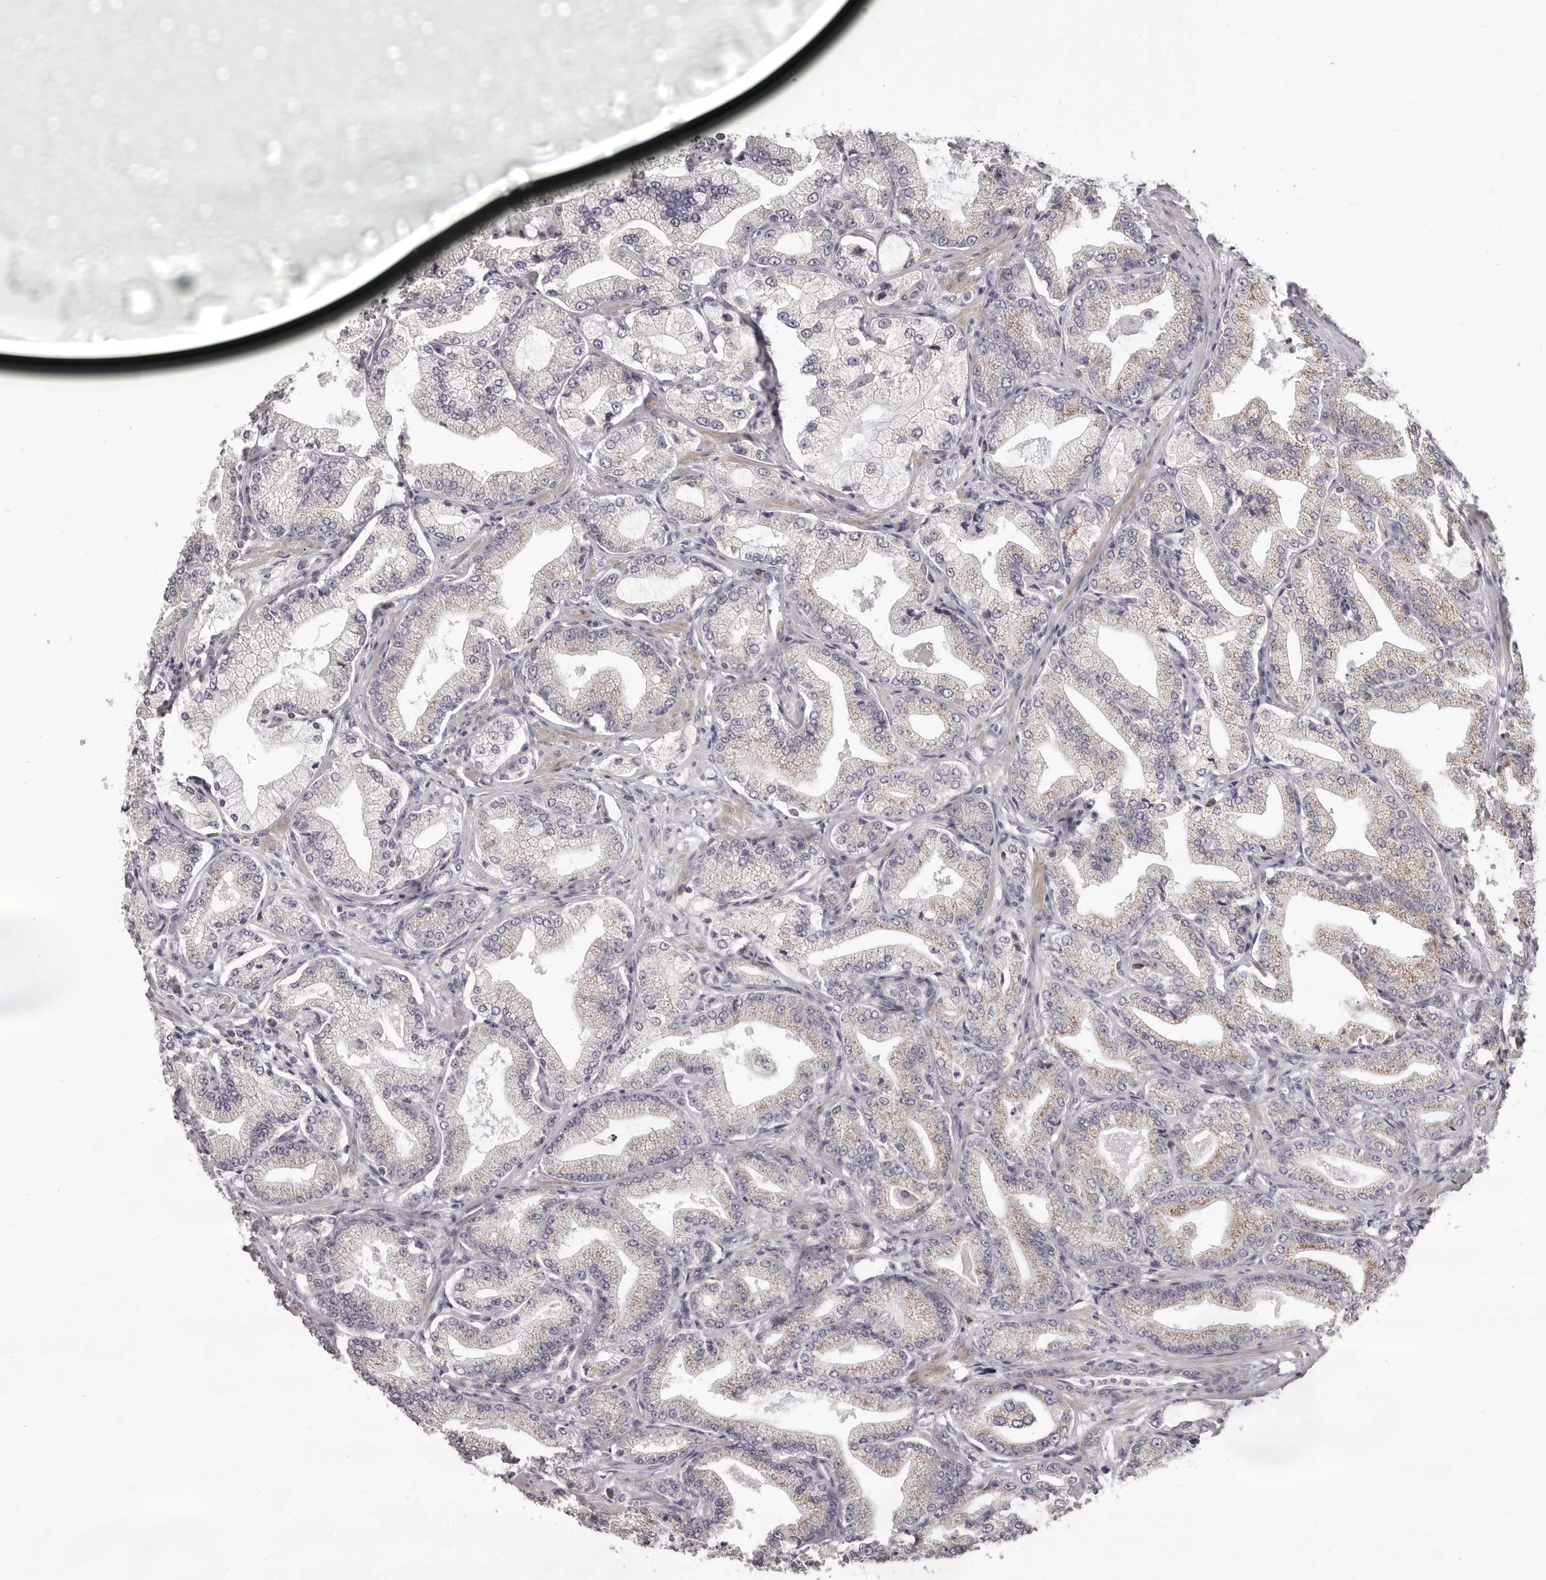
{"staining": {"intensity": "weak", "quantity": "<25%", "location": "cytoplasmic/membranous"}, "tissue": "prostate cancer", "cell_type": "Tumor cells", "image_type": "cancer", "snomed": [{"axis": "morphology", "description": "Adenocarcinoma, Low grade"}, {"axis": "topography", "description": "Prostate"}], "caption": "This is a micrograph of immunohistochemistry (IHC) staining of prostate adenocarcinoma (low-grade), which shows no positivity in tumor cells. (IHC, brightfield microscopy, high magnification).", "gene": "PRMT2", "patient": {"sex": "male", "age": 63}}